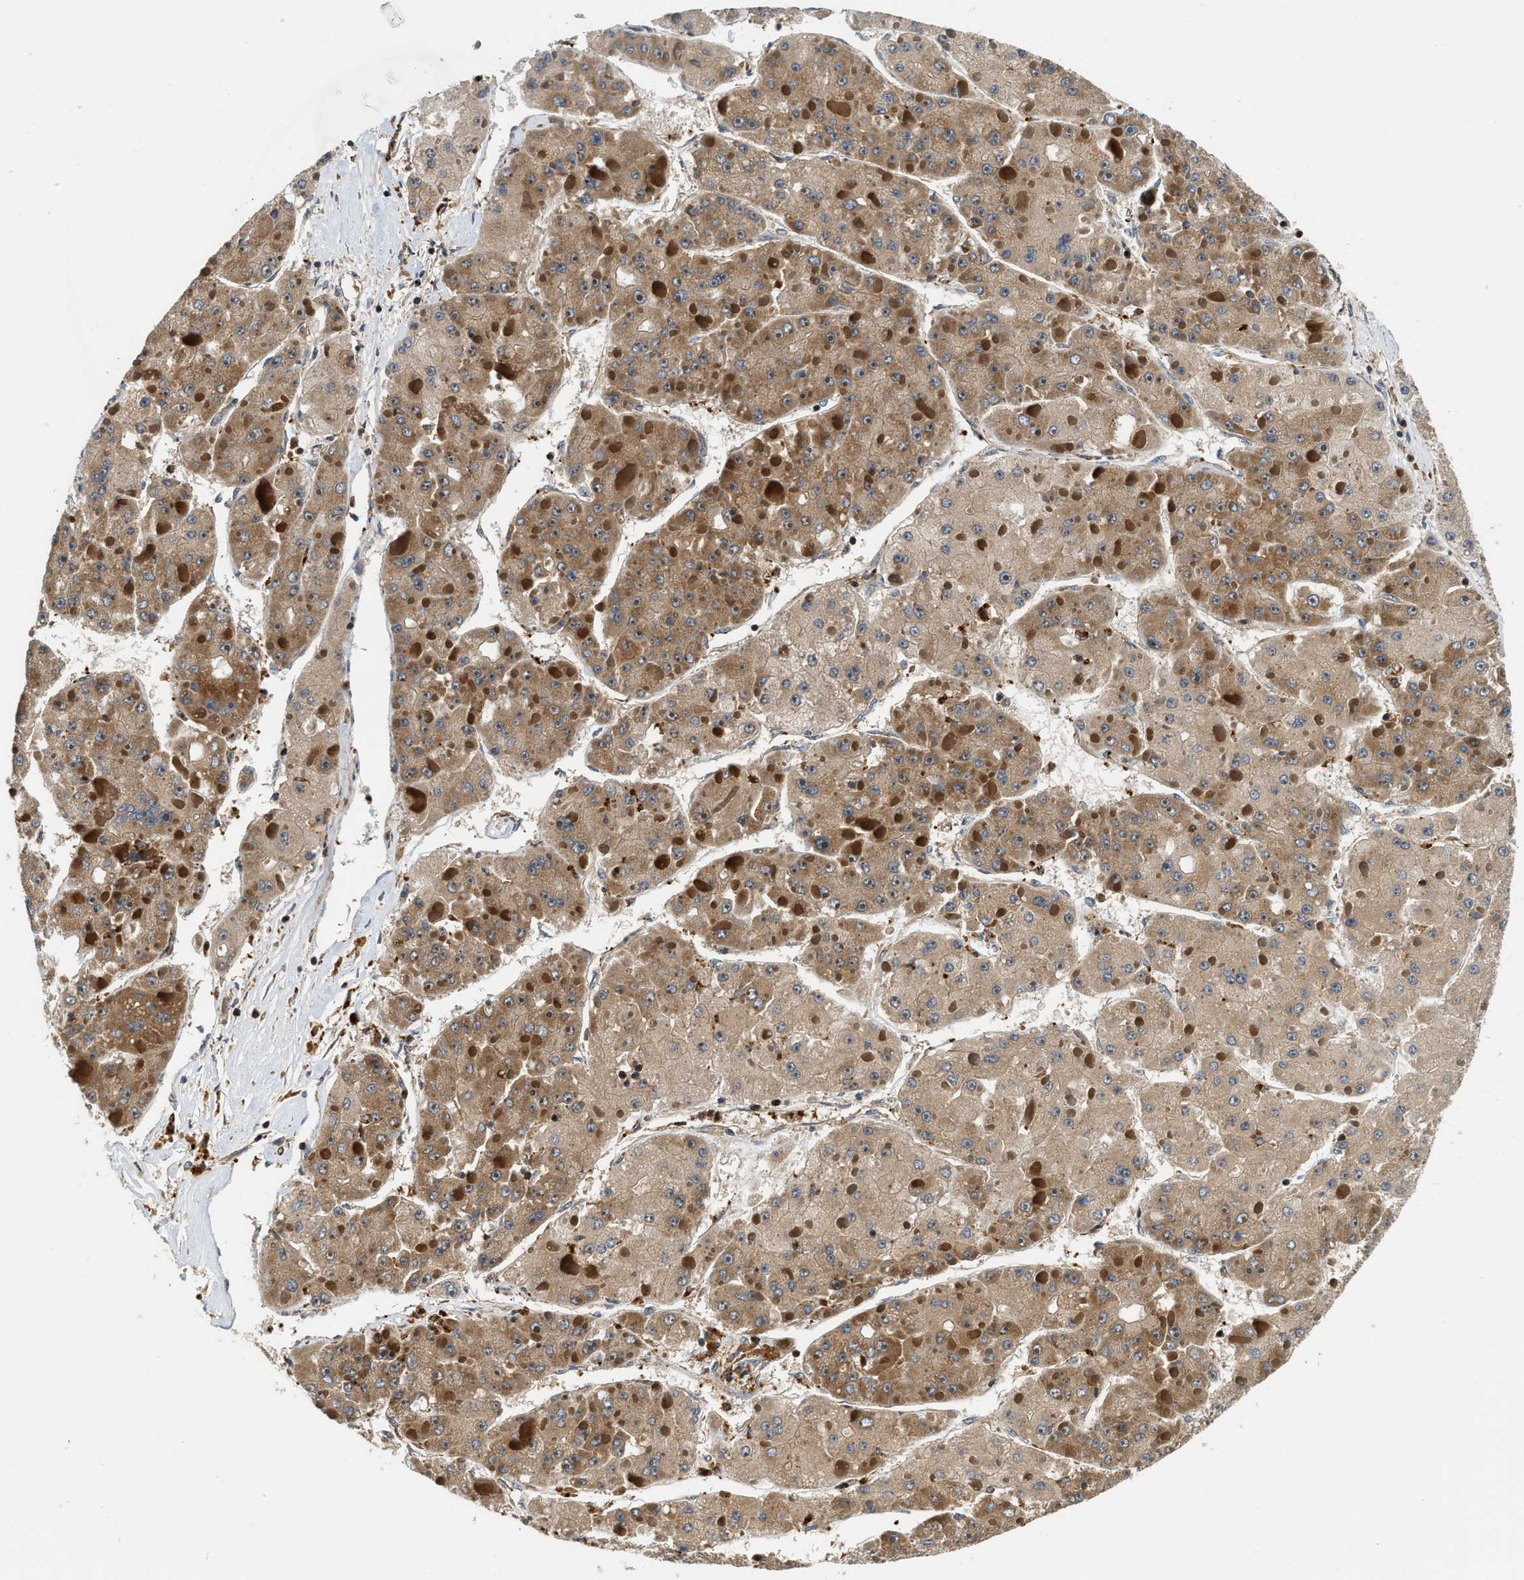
{"staining": {"intensity": "moderate", "quantity": ">75%", "location": "cytoplasmic/membranous"}, "tissue": "liver cancer", "cell_type": "Tumor cells", "image_type": "cancer", "snomed": [{"axis": "morphology", "description": "Carcinoma, Hepatocellular, NOS"}, {"axis": "topography", "description": "Liver"}], "caption": "Protein positivity by IHC reveals moderate cytoplasmic/membranous positivity in approximately >75% of tumor cells in liver hepatocellular carcinoma.", "gene": "SNX5", "patient": {"sex": "female", "age": 73}}